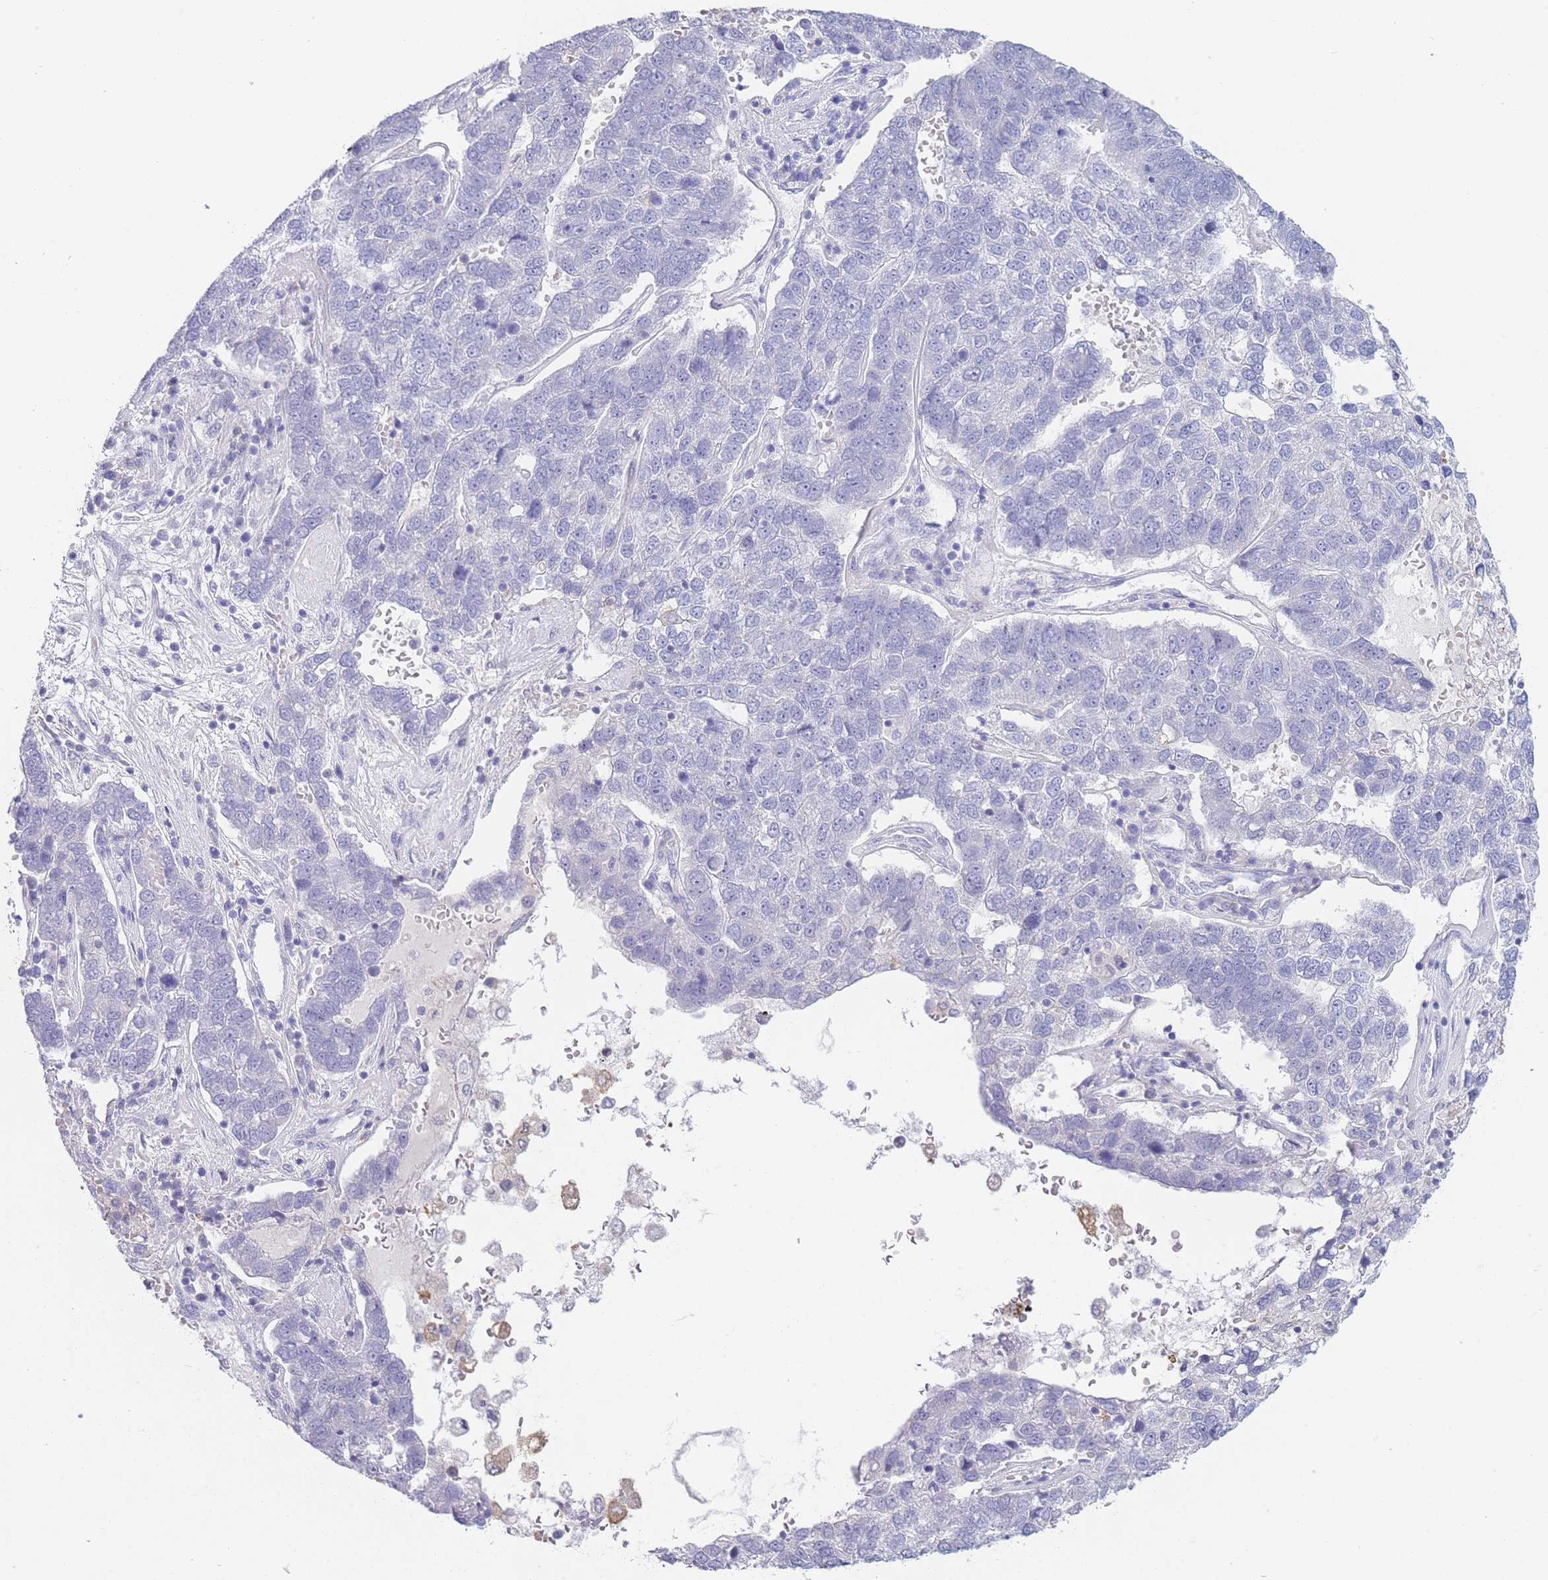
{"staining": {"intensity": "negative", "quantity": "none", "location": "none"}, "tissue": "pancreatic cancer", "cell_type": "Tumor cells", "image_type": "cancer", "snomed": [{"axis": "morphology", "description": "Adenocarcinoma, NOS"}, {"axis": "topography", "description": "Pancreas"}], "caption": "Tumor cells are negative for protein expression in human pancreatic cancer (adenocarcinoma).", "gene": "CD37", "patient": {"sex": "female", "age": 61}}